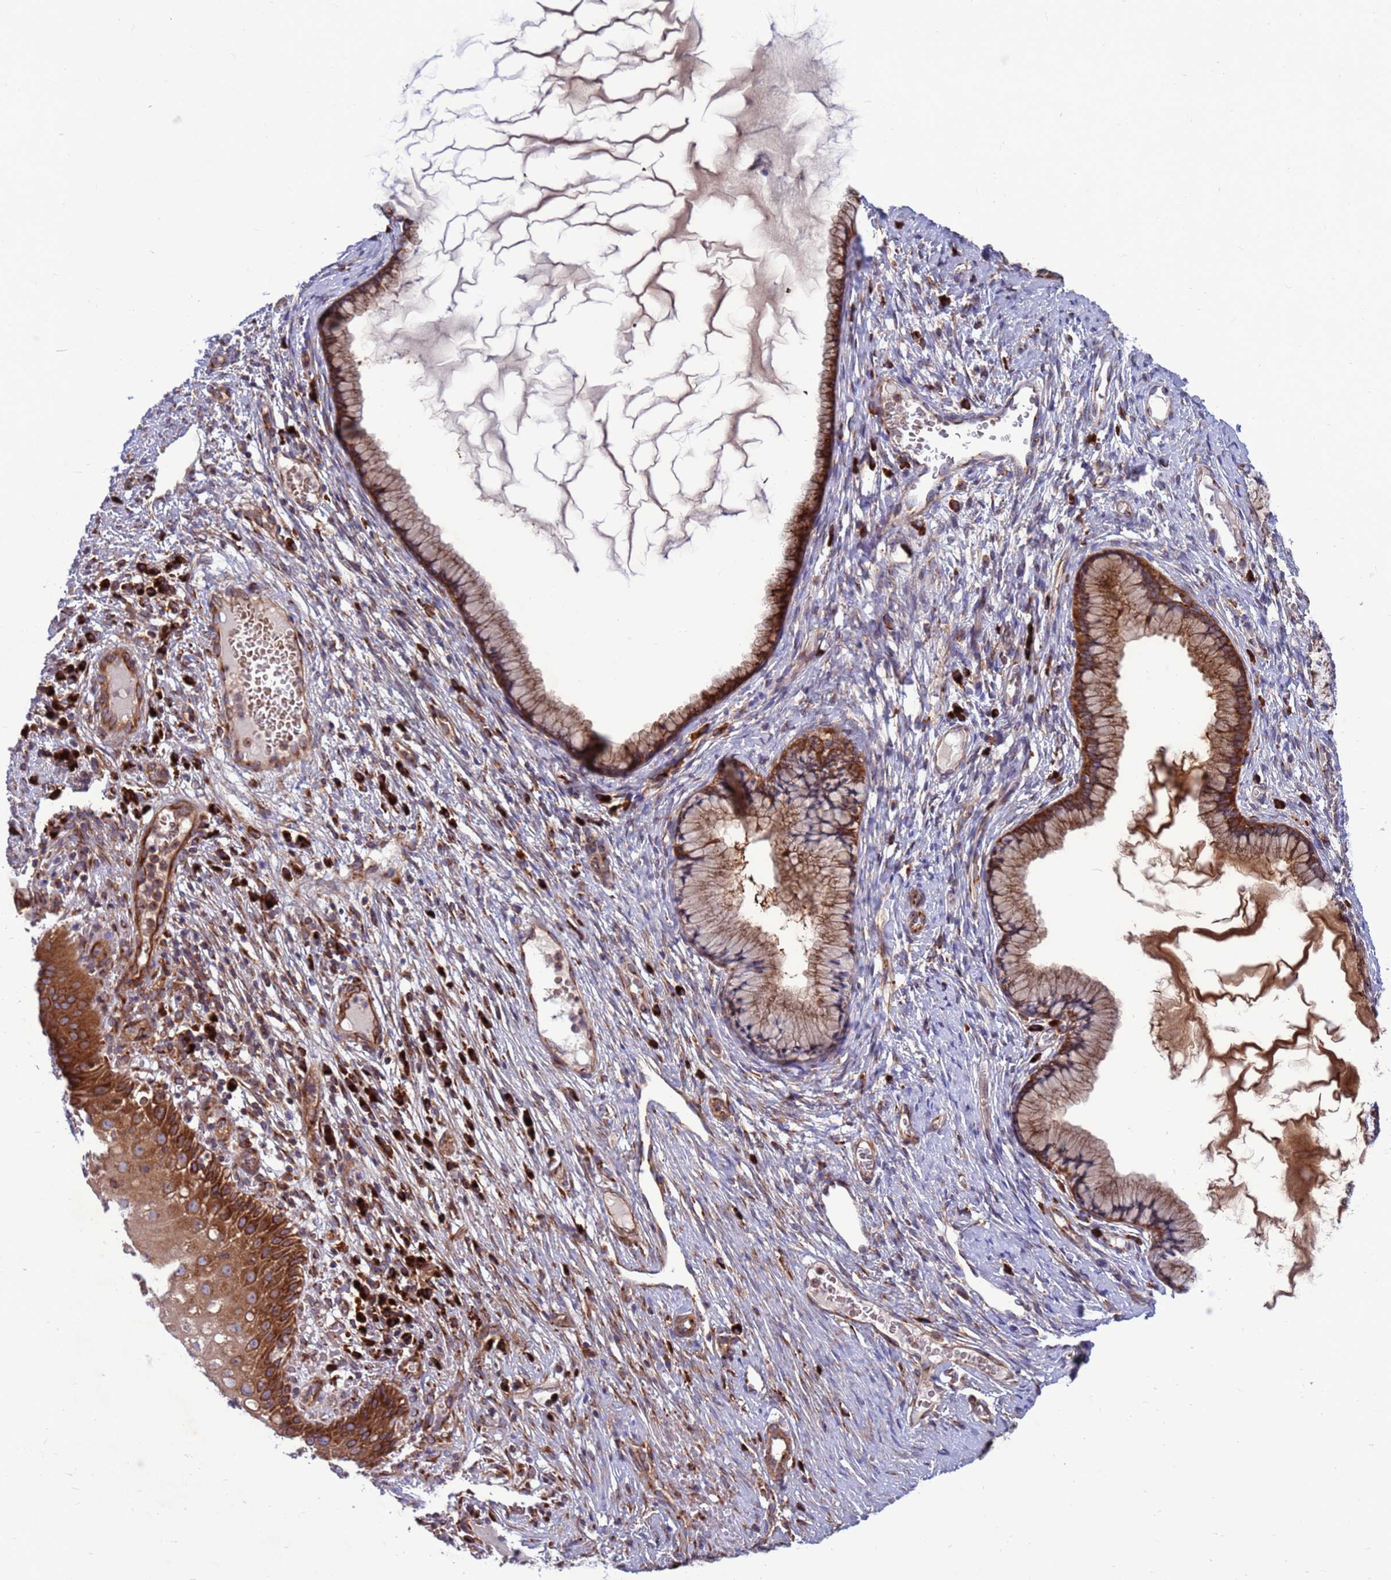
{"staining": {"intensity": "moderate", "quantity": ">75%", "location": "cytoplasmic/membranous"}, "tissue": "cervix", "cell_type": "Glandular cells", "image_type": "normal", "snomed": [{"axis": "morphology", "description": "Normal tissue, NOS"}, {"axis": "topography", "description": "Cervix"}], "caption": "A medium amount of moderate cytoplasmic/membranous staining is identified in about >75% of glandular cells in benign cervix. The staining is performed using DAB brown chromogen to label protein expression. The nuclei are counter-stained blue using hematoxylin.", "gene": "ZC3HAV1", "patient": {"sex": "female", "age": 42}}